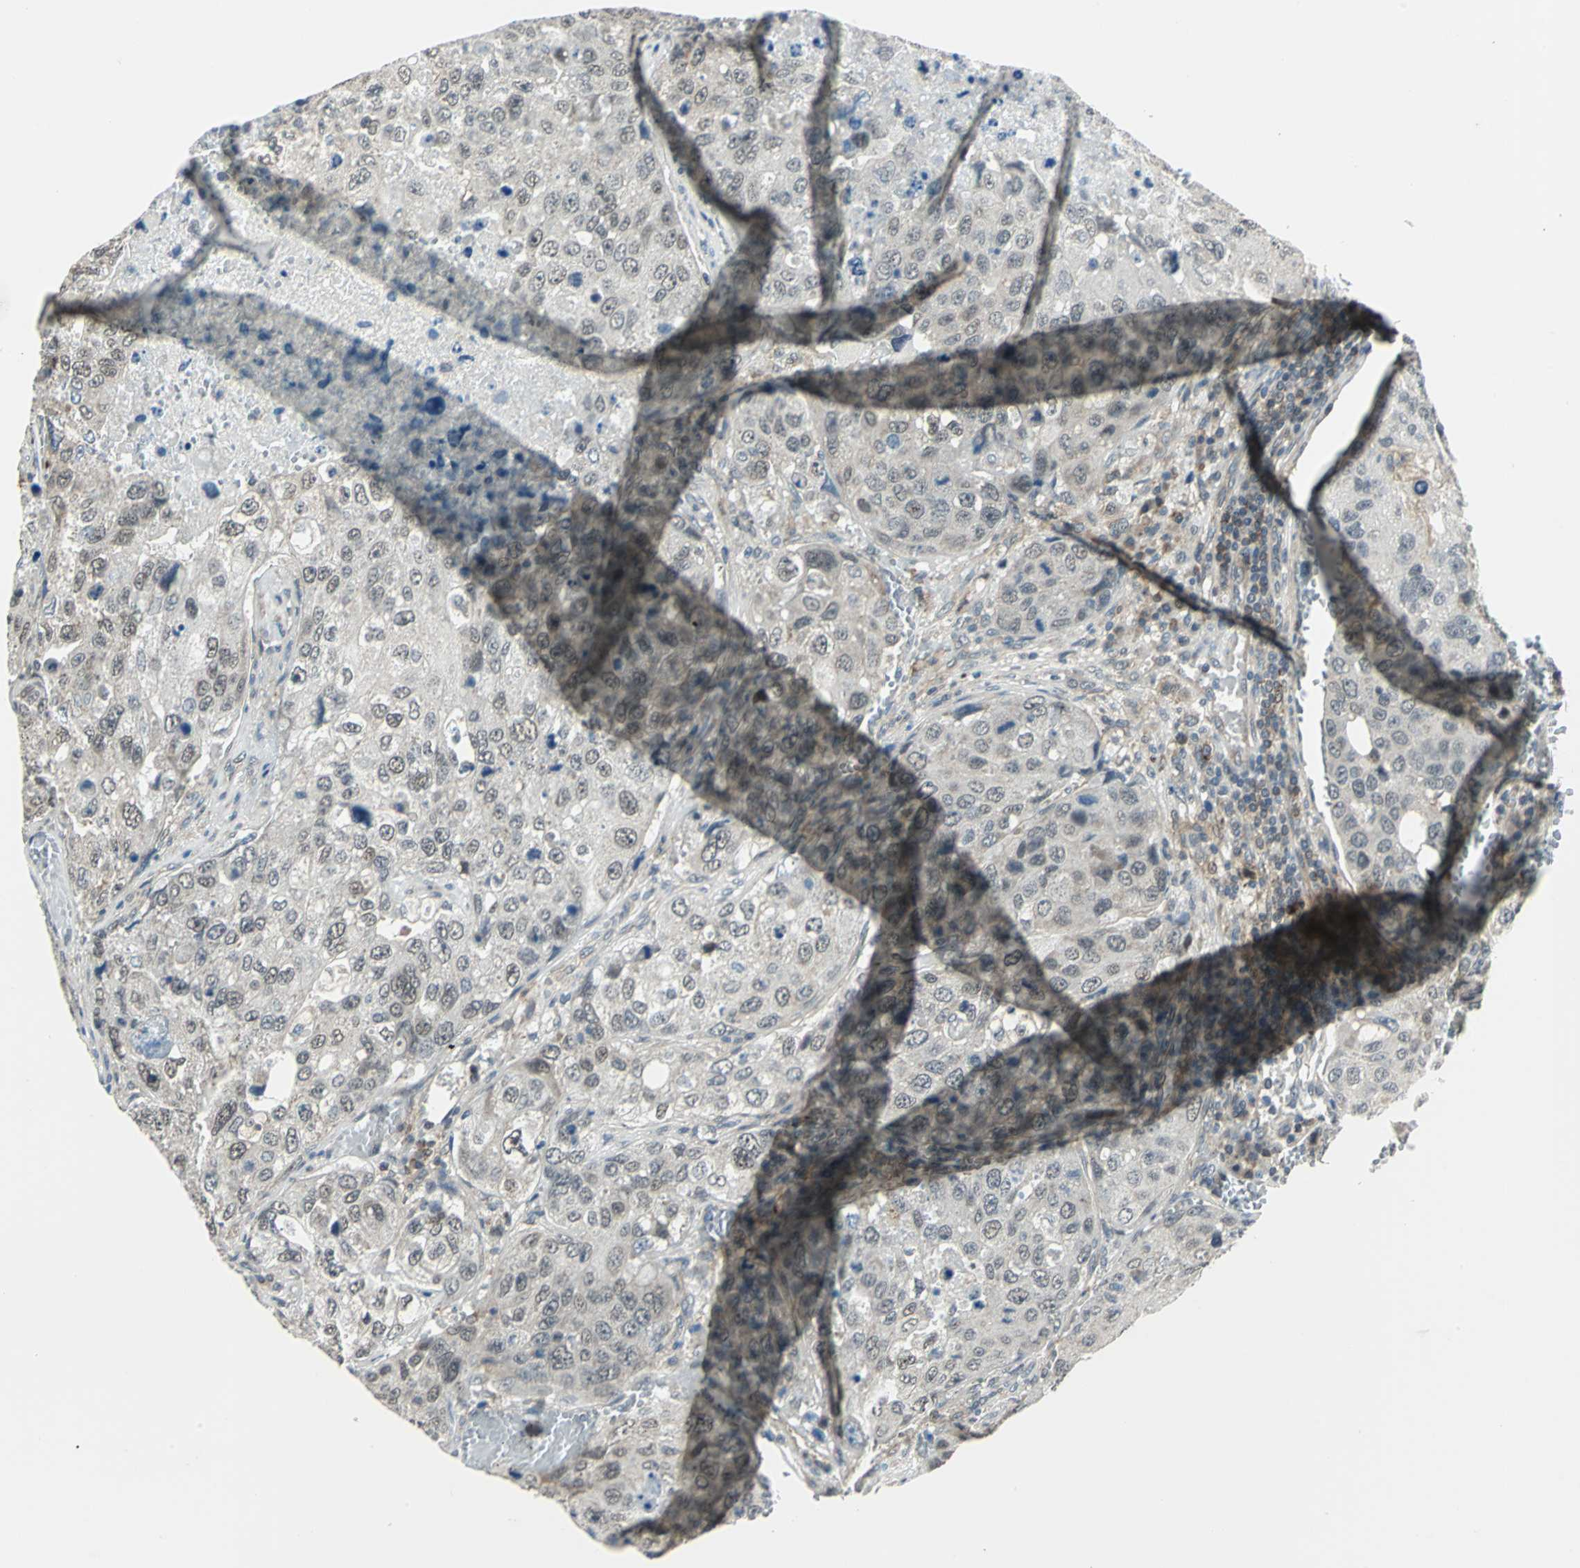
{"staining": {"intensity": "weak", "quantity": "<25%", "location": "cytoplasmic/membranous"}, "tissue": "urothelial cancer", "cell_type": "Tumor cells", "image_type": "cancer", "snomed": [{"axis": "morphology", "description": "Urothelial carcinoma, High grade"}, {"axis": "topography", "description": "Lymph node"}, {"axis": "topography", "description": "Urinary bladder"}], "caption": "DAB immunohistochemical staining of urothelial cancer demonstrates no significant expression in tumor cells.", "gene": "PLAGL2", "patient": {"sex": "male", "age": 51}}